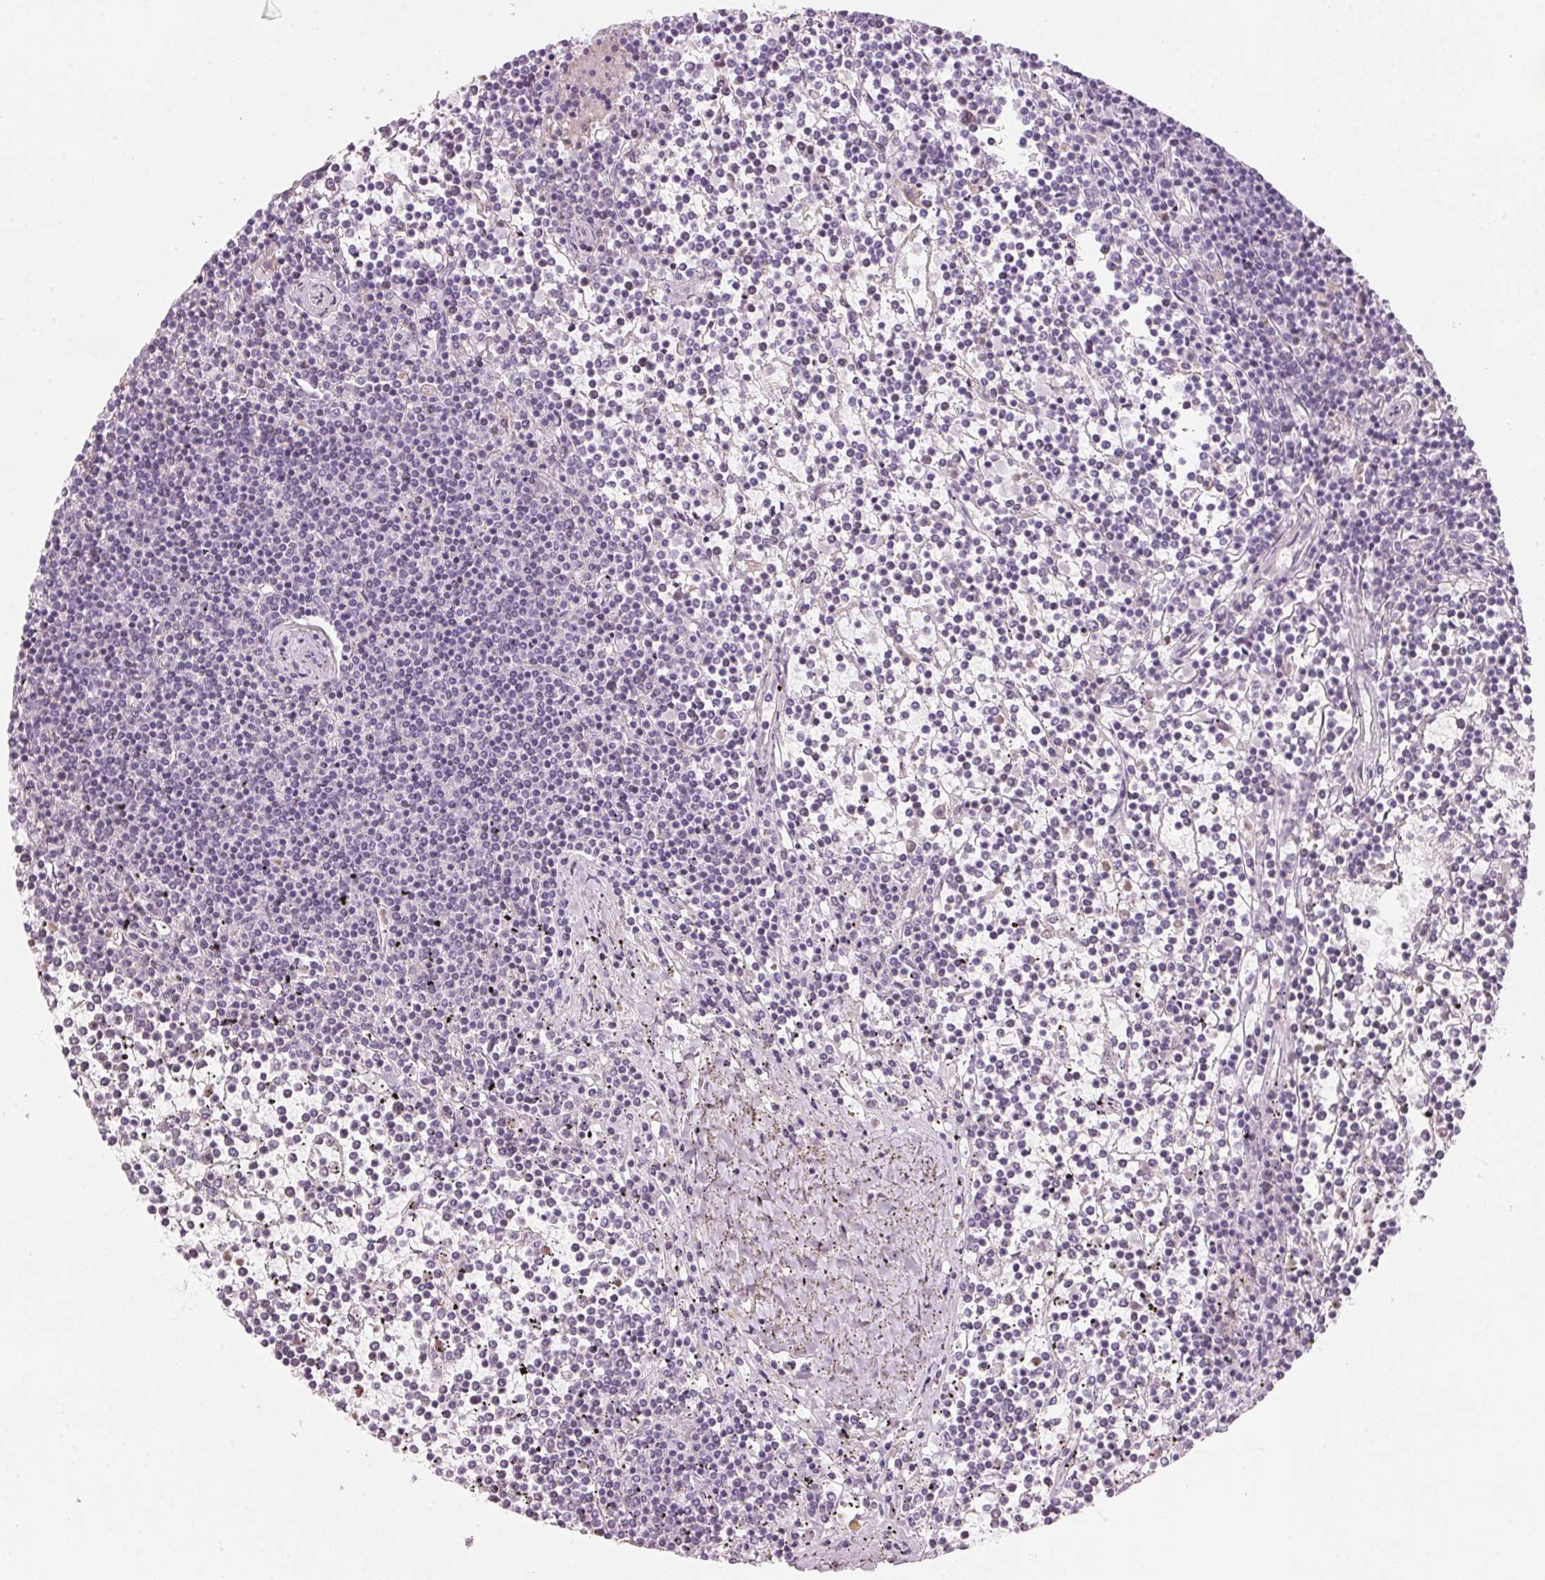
{"staining": {"intensity": "negative", "quantity": "none", "location": "none"}, "tissue": "lymphoma", "cell_type": "Tumor cells", "image_type": "cancer", "snomed": [{"axis": "morphology", "description": "Malignant lymphoma, non-Hodgkin's type, Low grade"}, {"axis": "topography", "description": "Spleen"}], "caption": "Tumor cells show no significant protein positivity in lymphoma.", "gene": "DNTTIP2", "patient": {"sex": "female", "age": 19}}